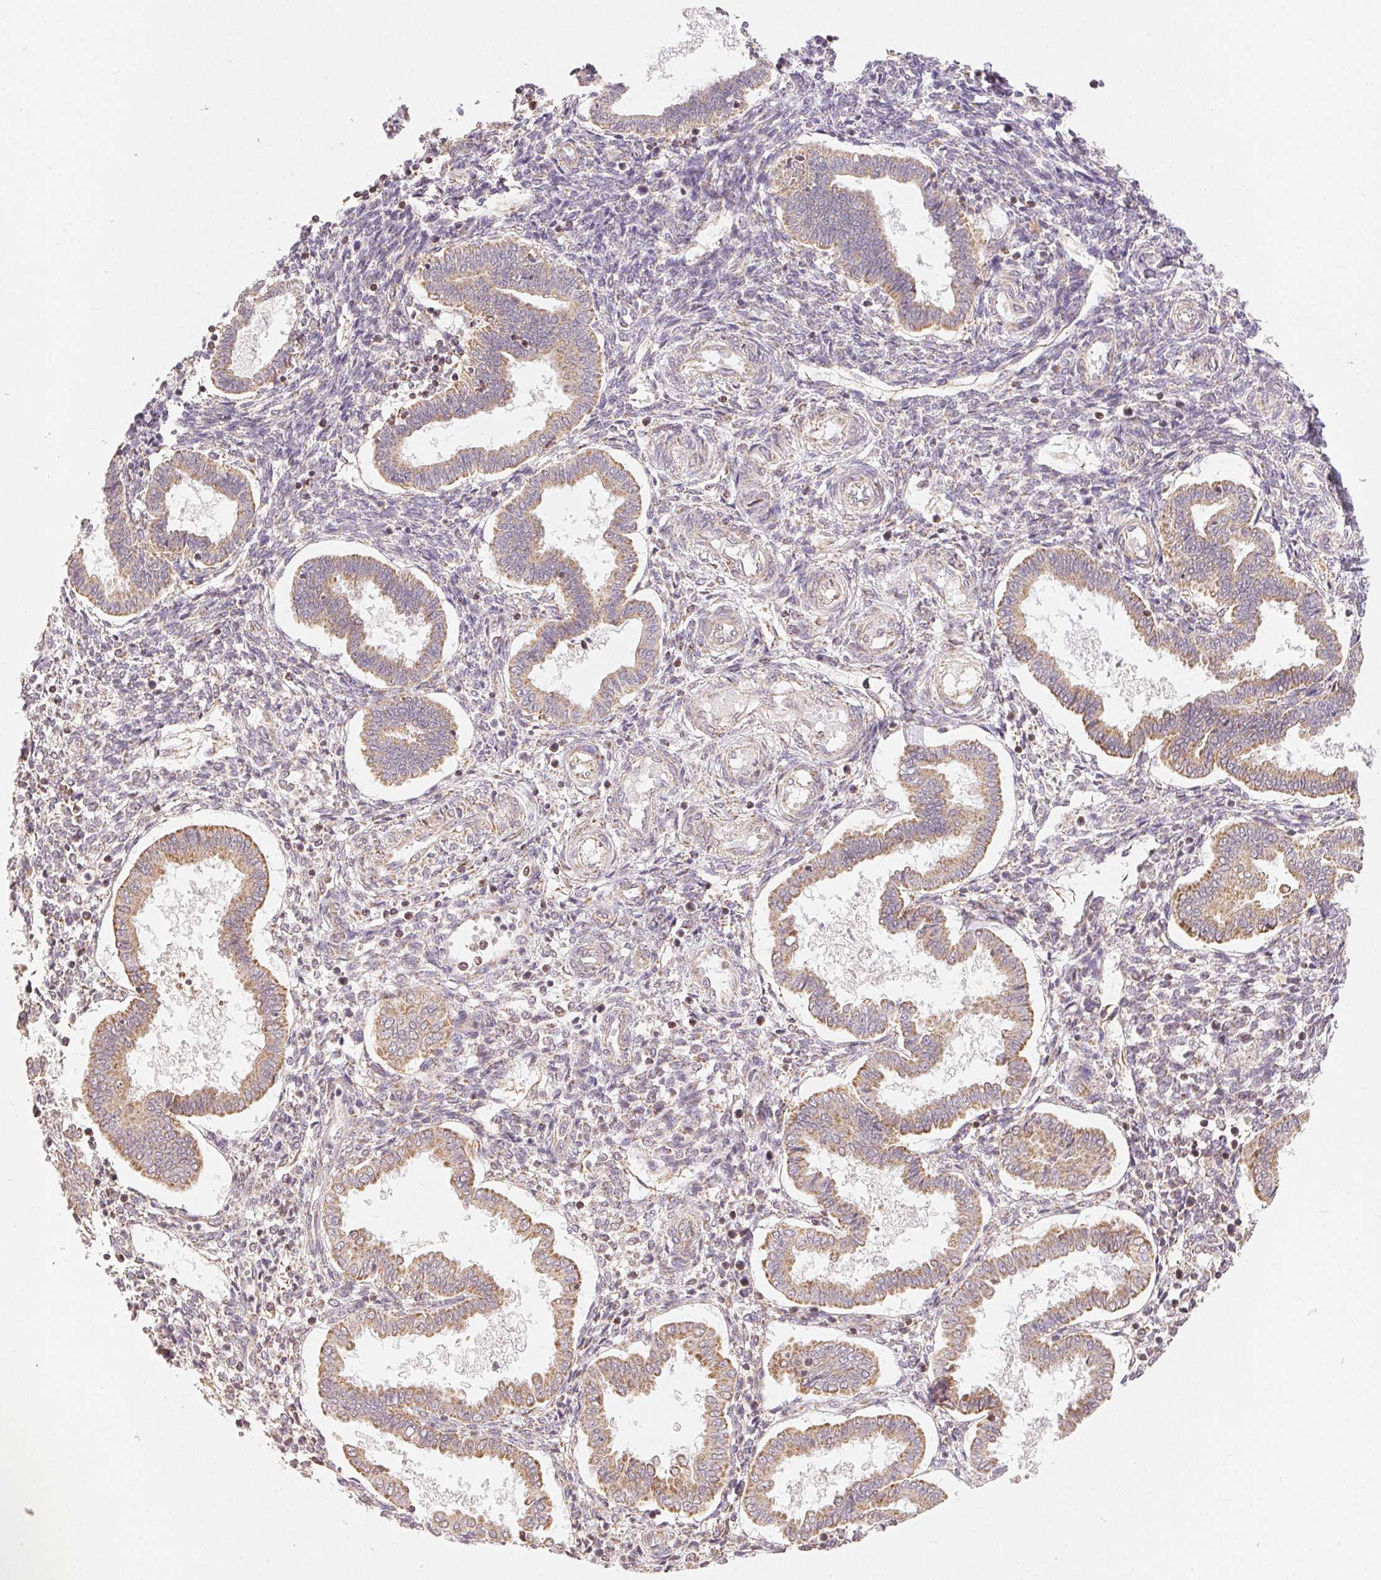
{"staining": {"intensity": "negative", "quantity": "none", "location": "none"}, "tissue": "endometrium", "cell_type": "Cells in endometrial stroma", "image_type": "normal", "snomed": [{"axis": "morphology", "description": "Normal tissue, NOS"}, {"axis": "topography", "description": "Endometrium"}], "caption": "DAB immunohistochemical staining of unremarkable endometrium reveals no significant expression in cells in endometrial stroma. The staining is performed using DAB brown chromogen with nuclei counter-stained in using hematoxylin.", "gene": "CLASP1", "patient": {"sex": "female", "age": 24}}